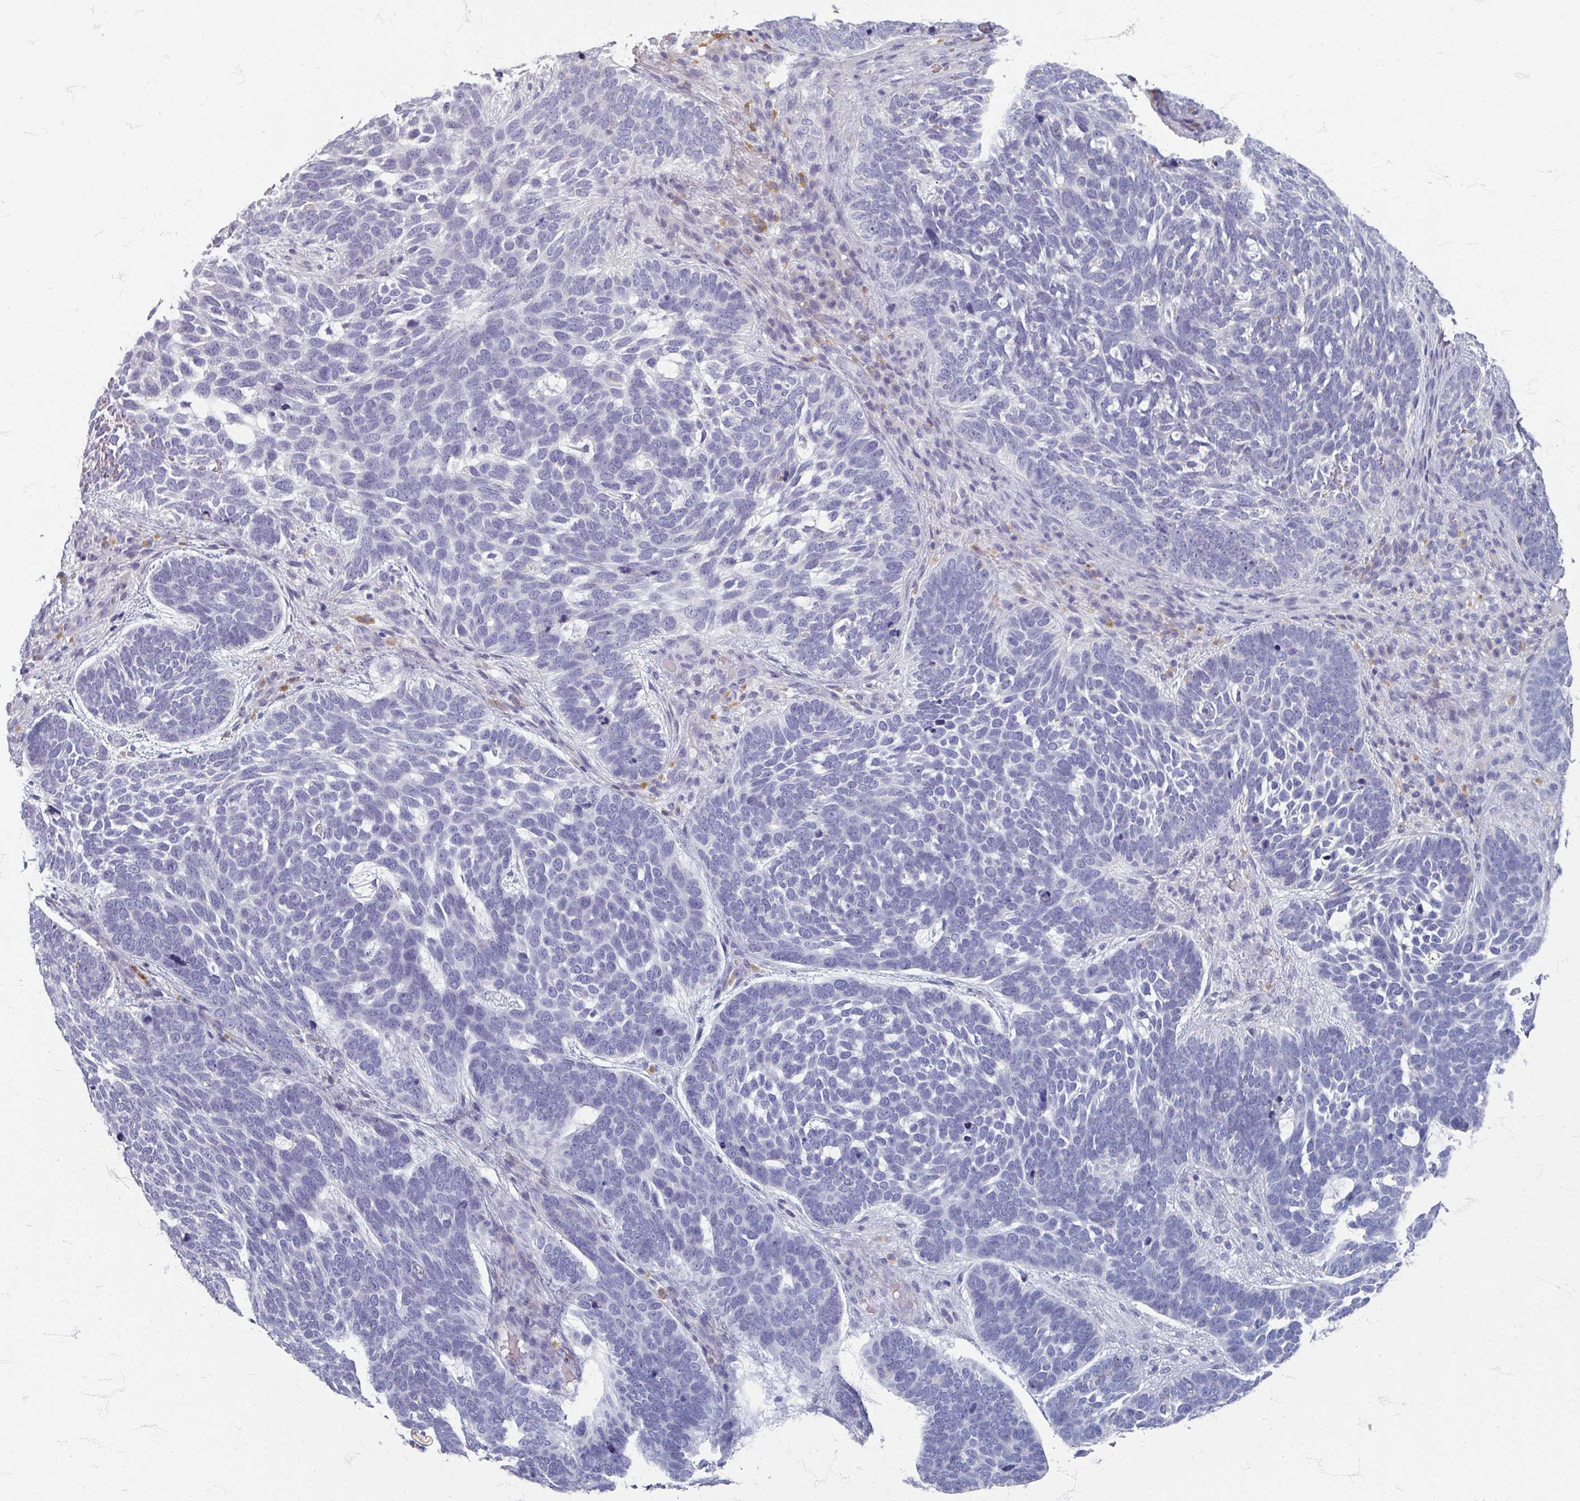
{"staining": {"intensity": "negative", "quantity": "none", "location": "none"}, "tissue": "skin cancer", "cell_type": "Tumor cells", "image_type": "cancer", "snomed": [{"axis": "morphology", "description": "Basal cell carcinoma"}, {"axis": "topography", "description": "Skin"}], "caption": "Immunohistochemistry (IHC) of human skin basal cell carcinoma shows no staining in tumor cells. The staining is performed using DAB (3,3'-diaminobenzidine) brown chromogen with nuclei counter-stained in using hematoxylin.", "gene": "ZNF878", "patient": {"sex": "female", "age": 85}}